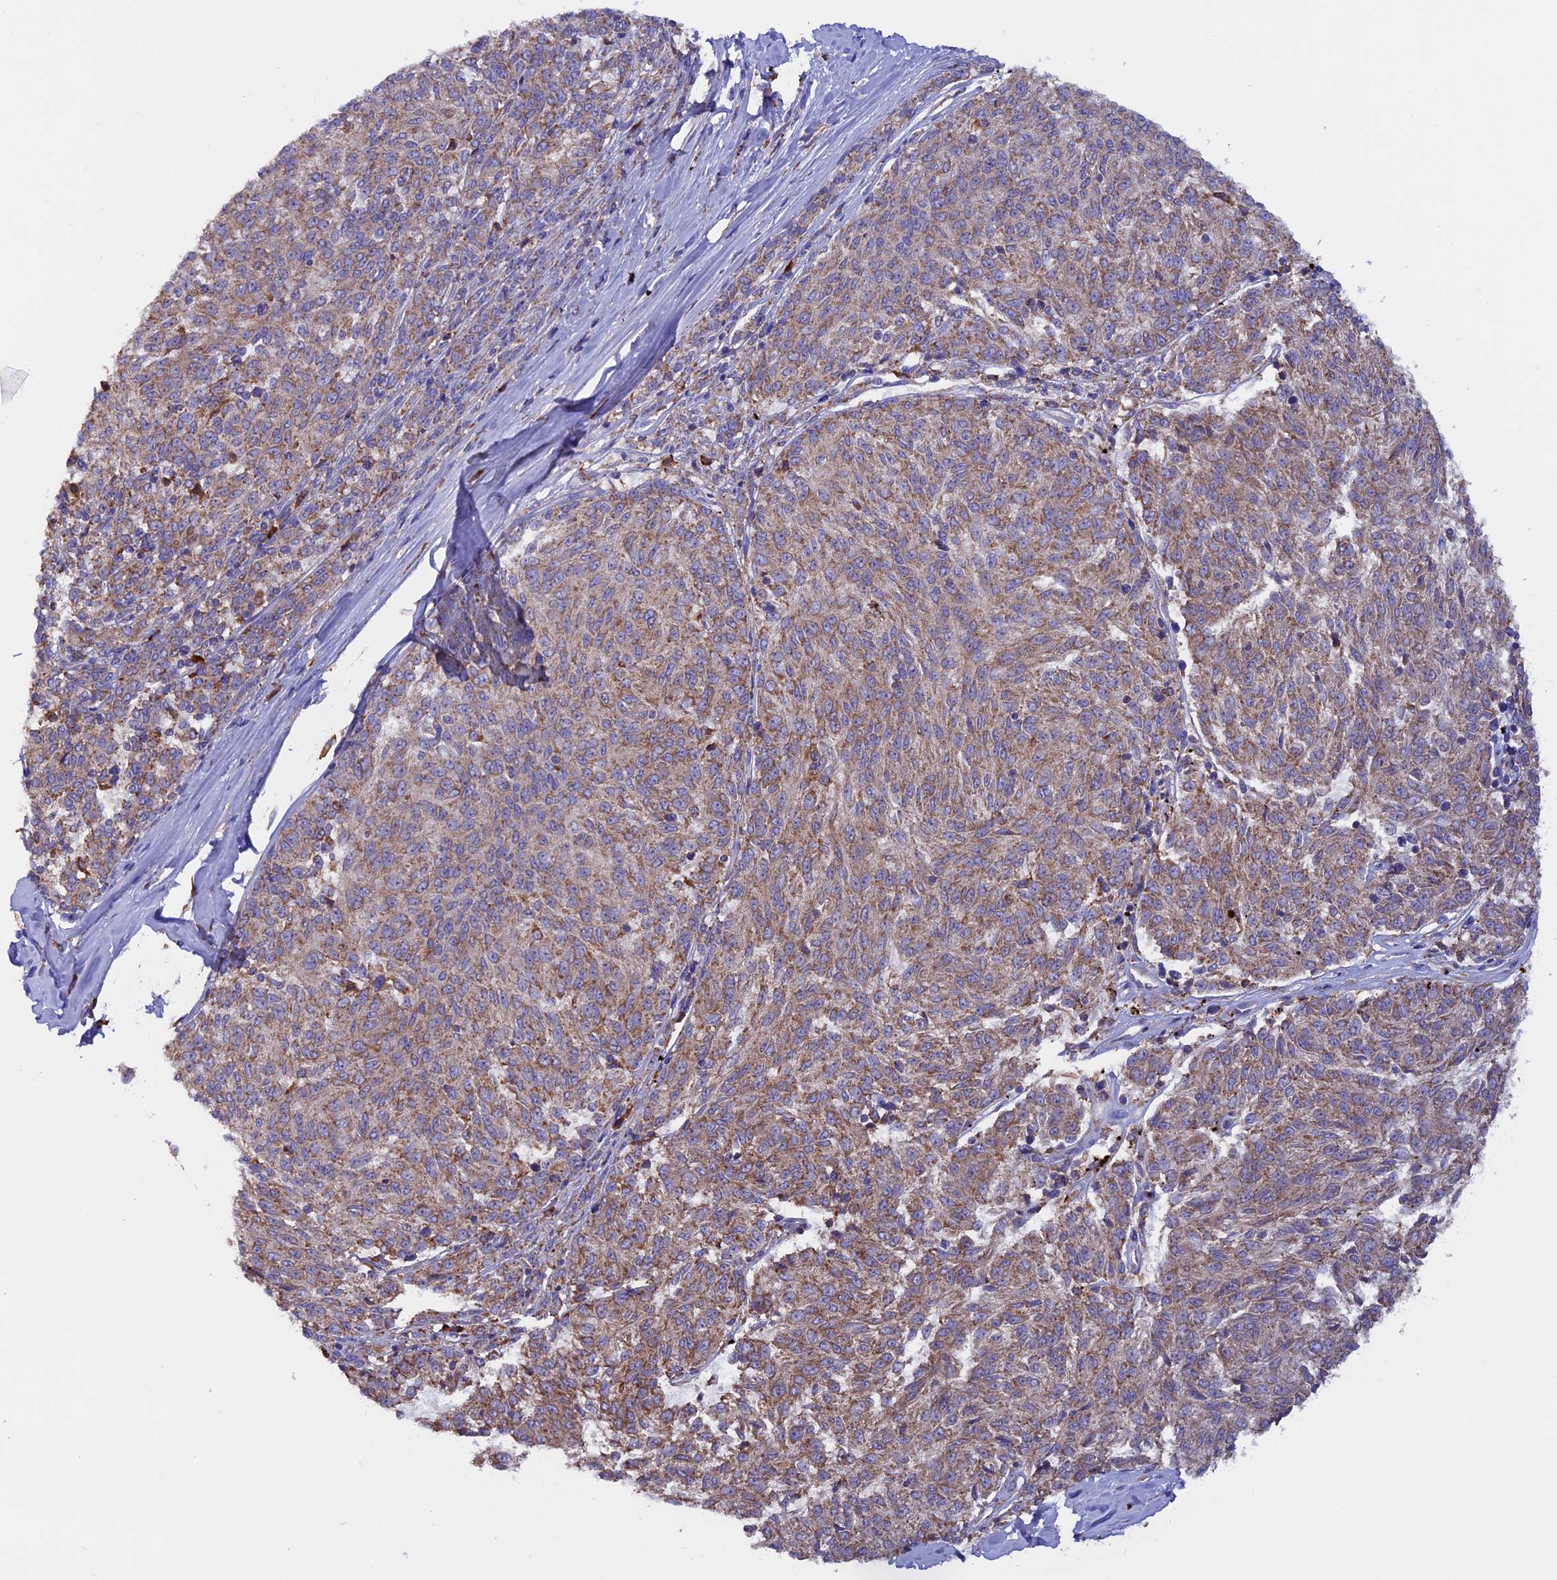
{"staining": {"intensity": "moderate", "quantity": ">75%", "location": "cytoplasmic/membranous"}, "tissue": "melanoma", "cell_type": "Tumor cells", "image_type": "cancer", "snomed": [{"axis": "morphology", "description": "Malignant melanoma, NOS"}, {"axis": "topography", "description": "Skin"}], "caption": "Immunohistochemistry micrograph of human melanoma stained for a protein (brown), which exhibits medium levels of moderate cytoplasmic/membranous staining in about >75% of tumor cells.", "gene": "BTBD3", "patient": {"sex": "female", "age": 72}}